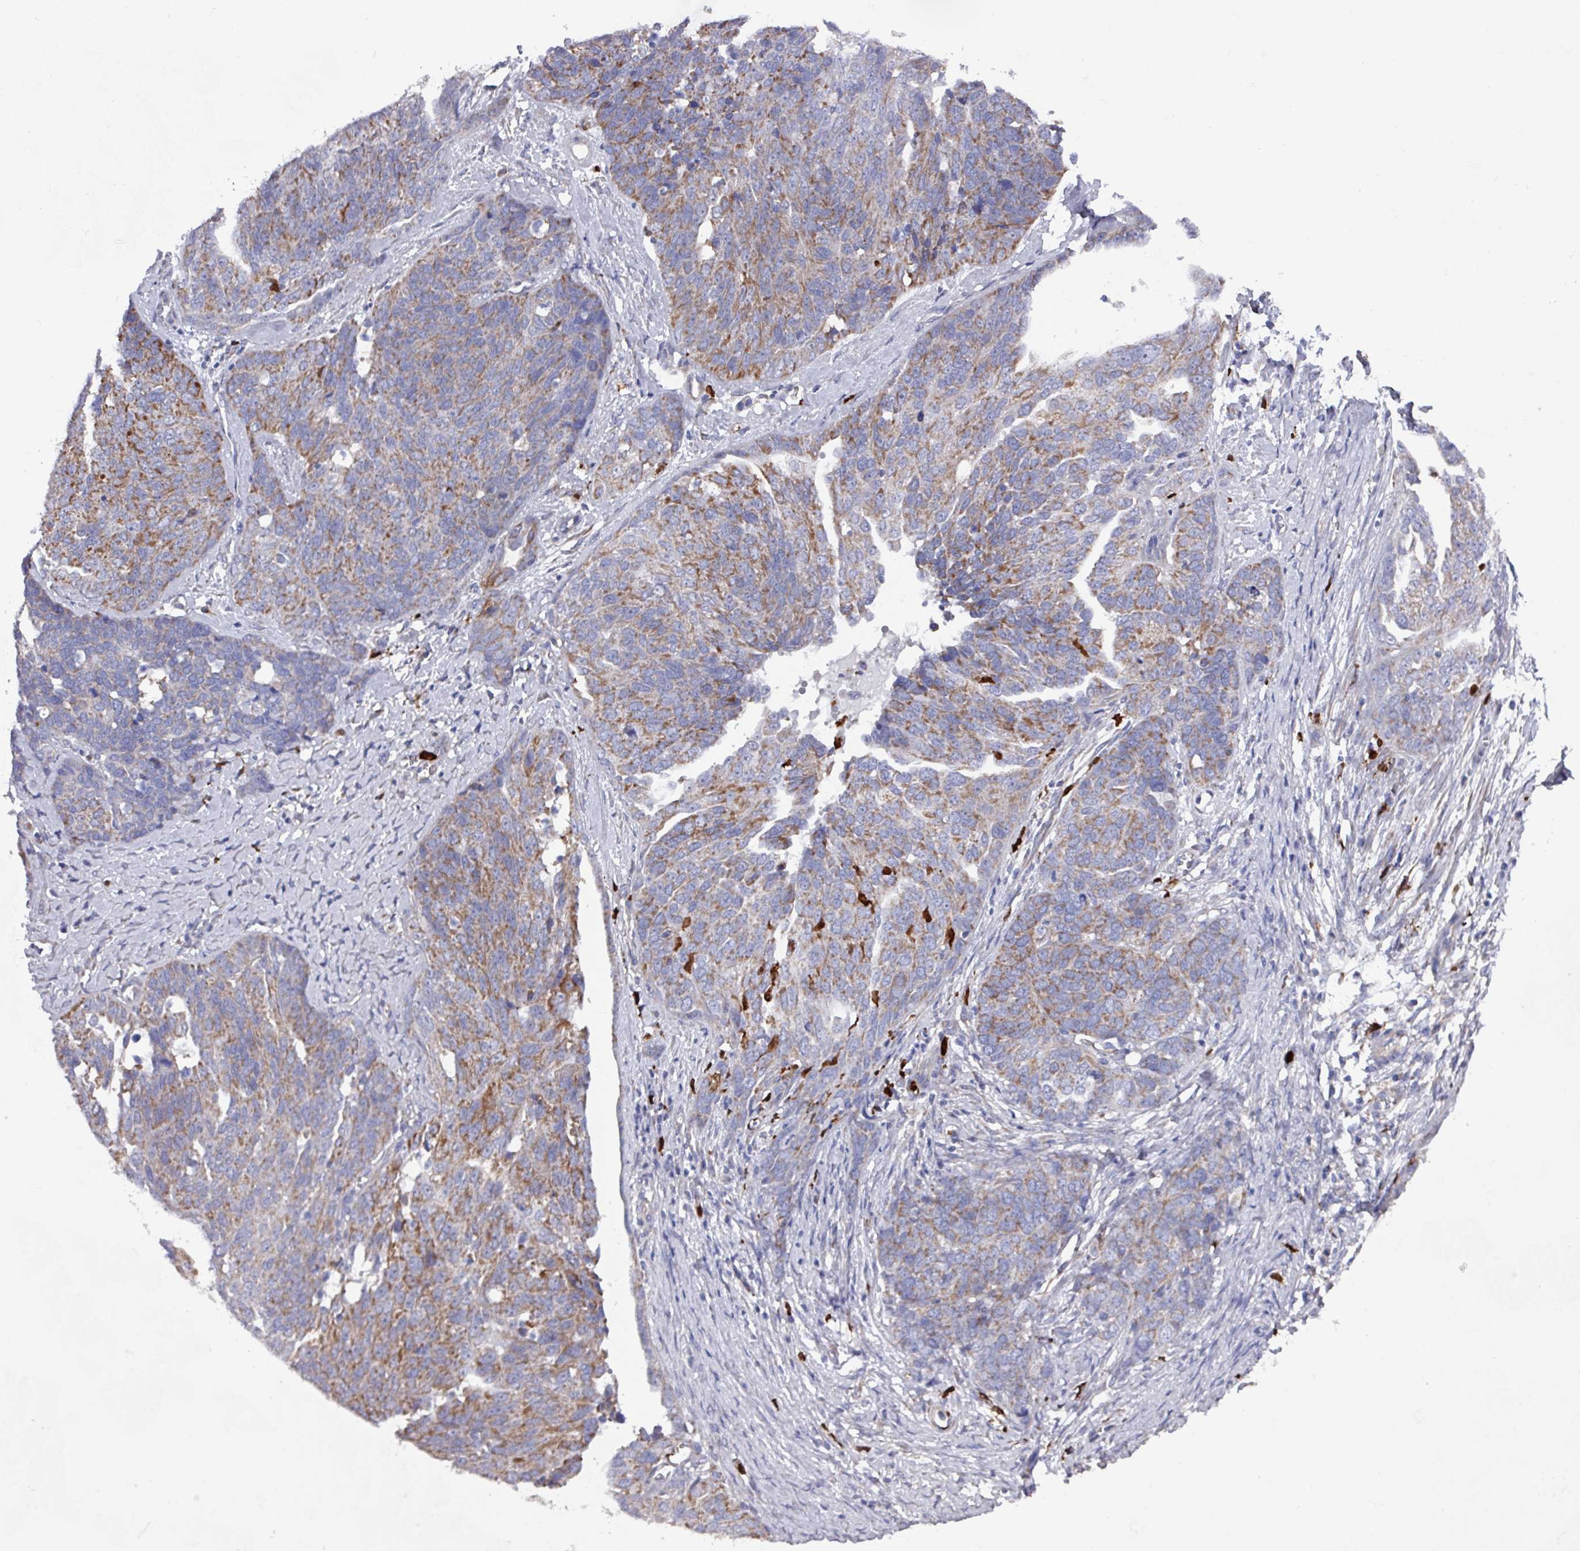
{"staining": {"intensity": "moderate", "quantity": ">75%", "location": "cytoplasmic/membranous"}, "tissue": "ovarian cancer", "cell_type": "Tumor cells", "image_type": "cancer", "snomed": [{"axis": "morphology", "description": "Cystadenocarcinoma, serous, NOS"}, {"axis": "topography", "description": "Ovary"}], "caption": "Tumor cells exhibit moderate cytoplasmic/membranous positivity in approximately >75% of cells in ovarian serous cystadenocarcinoma.", "gene": "UQCC2", "patient": {"sex": "female", "age": 44}}